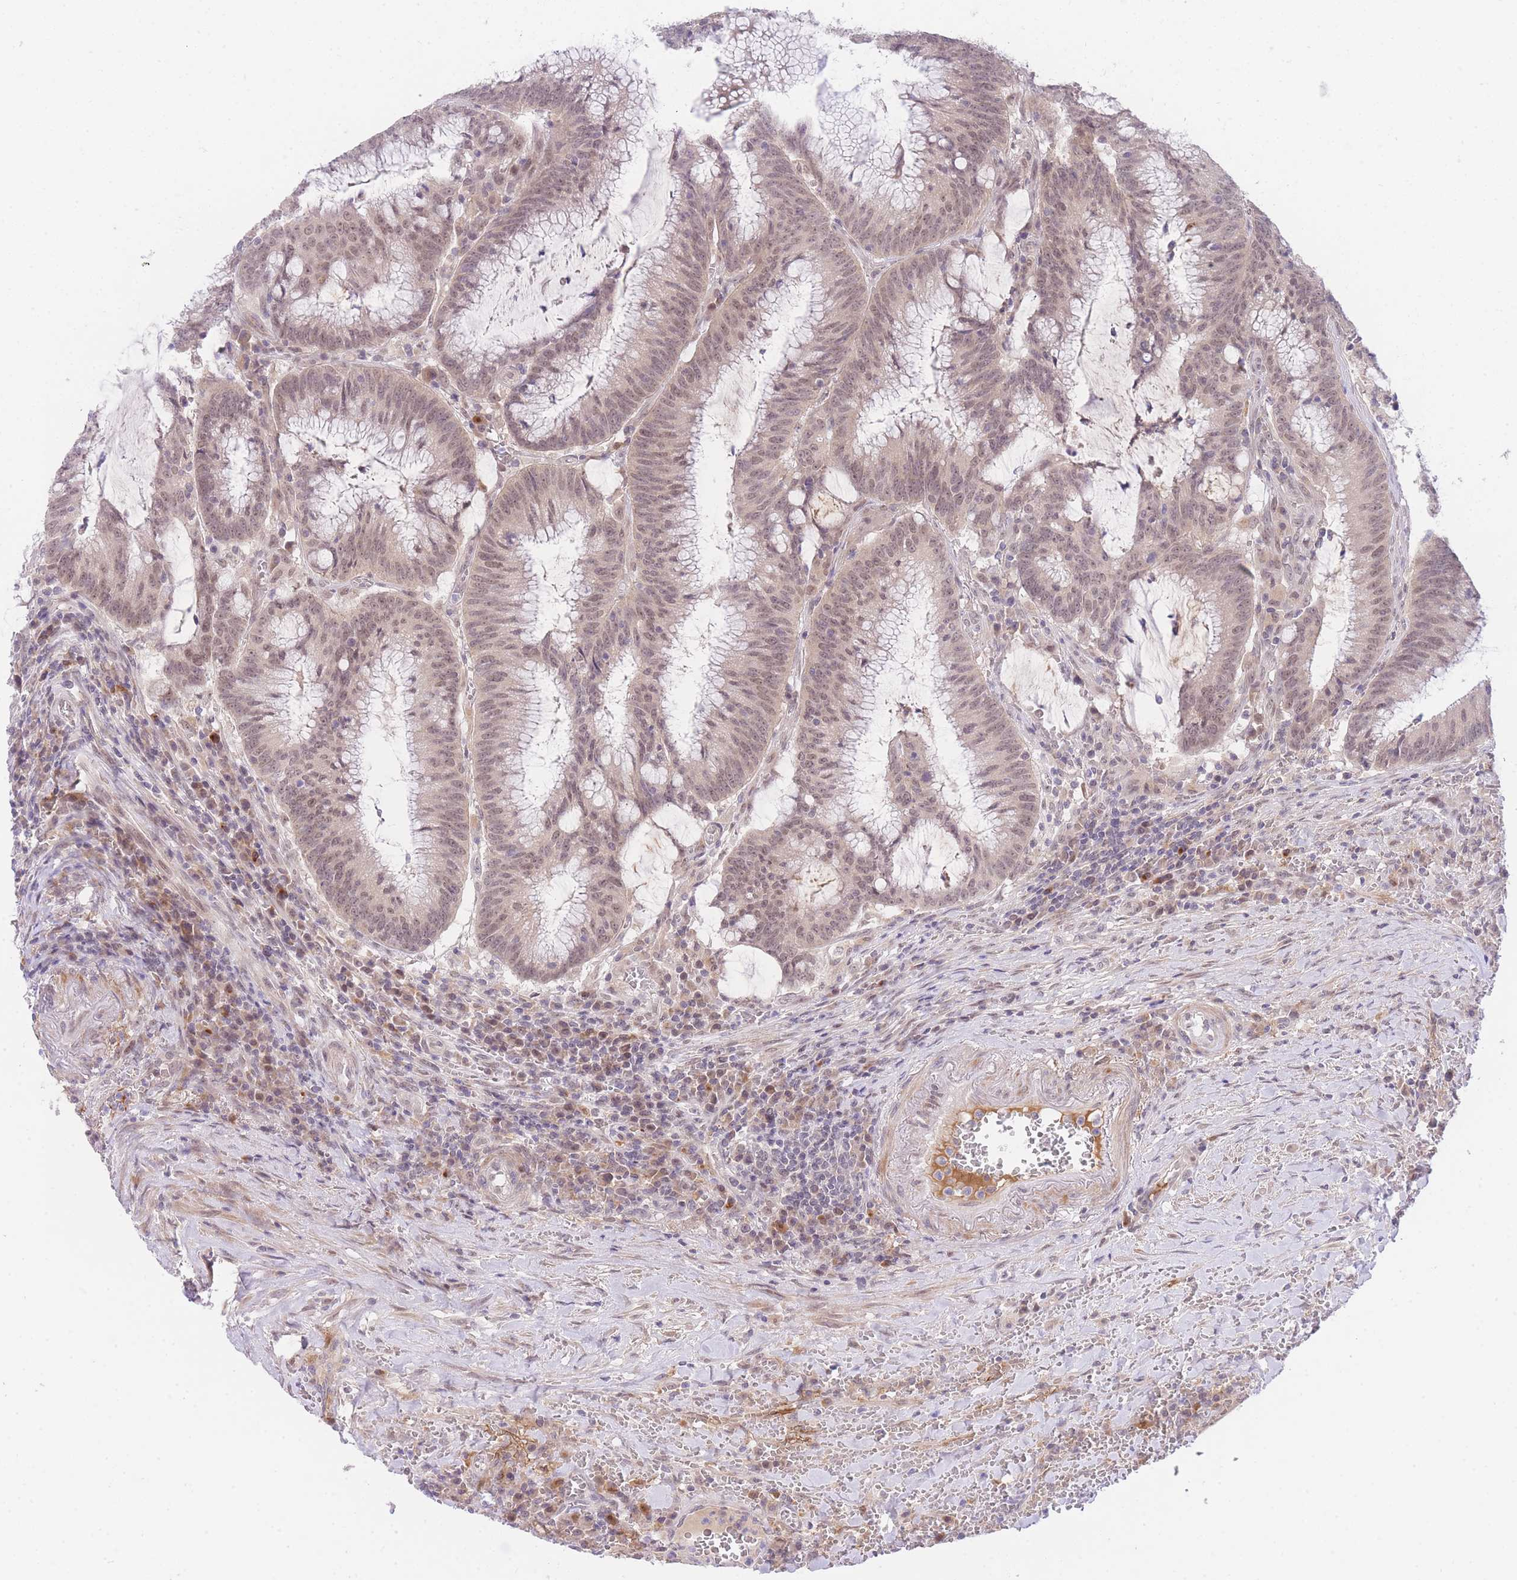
{"staining": {"intensity": "moderate", "quantity": ">75%", "location": "nuclear"}, "tissue": "colorectal cancer", "cell_type": "Tumor cells", "image_type": "cancer", "snomed": [{"axis": "morphology", "description": "Adenocarcinoma, NOS"}, {"axis": "topography", "description": "Rectum"}], "caption": "IHC of human colorectal adenocarcinoma displays medium levels of moderate nuclear expression in approximately >75% of tumor cells.", "gene": "SLC25A33", "patient": {"sex": "female", "age": 77}}